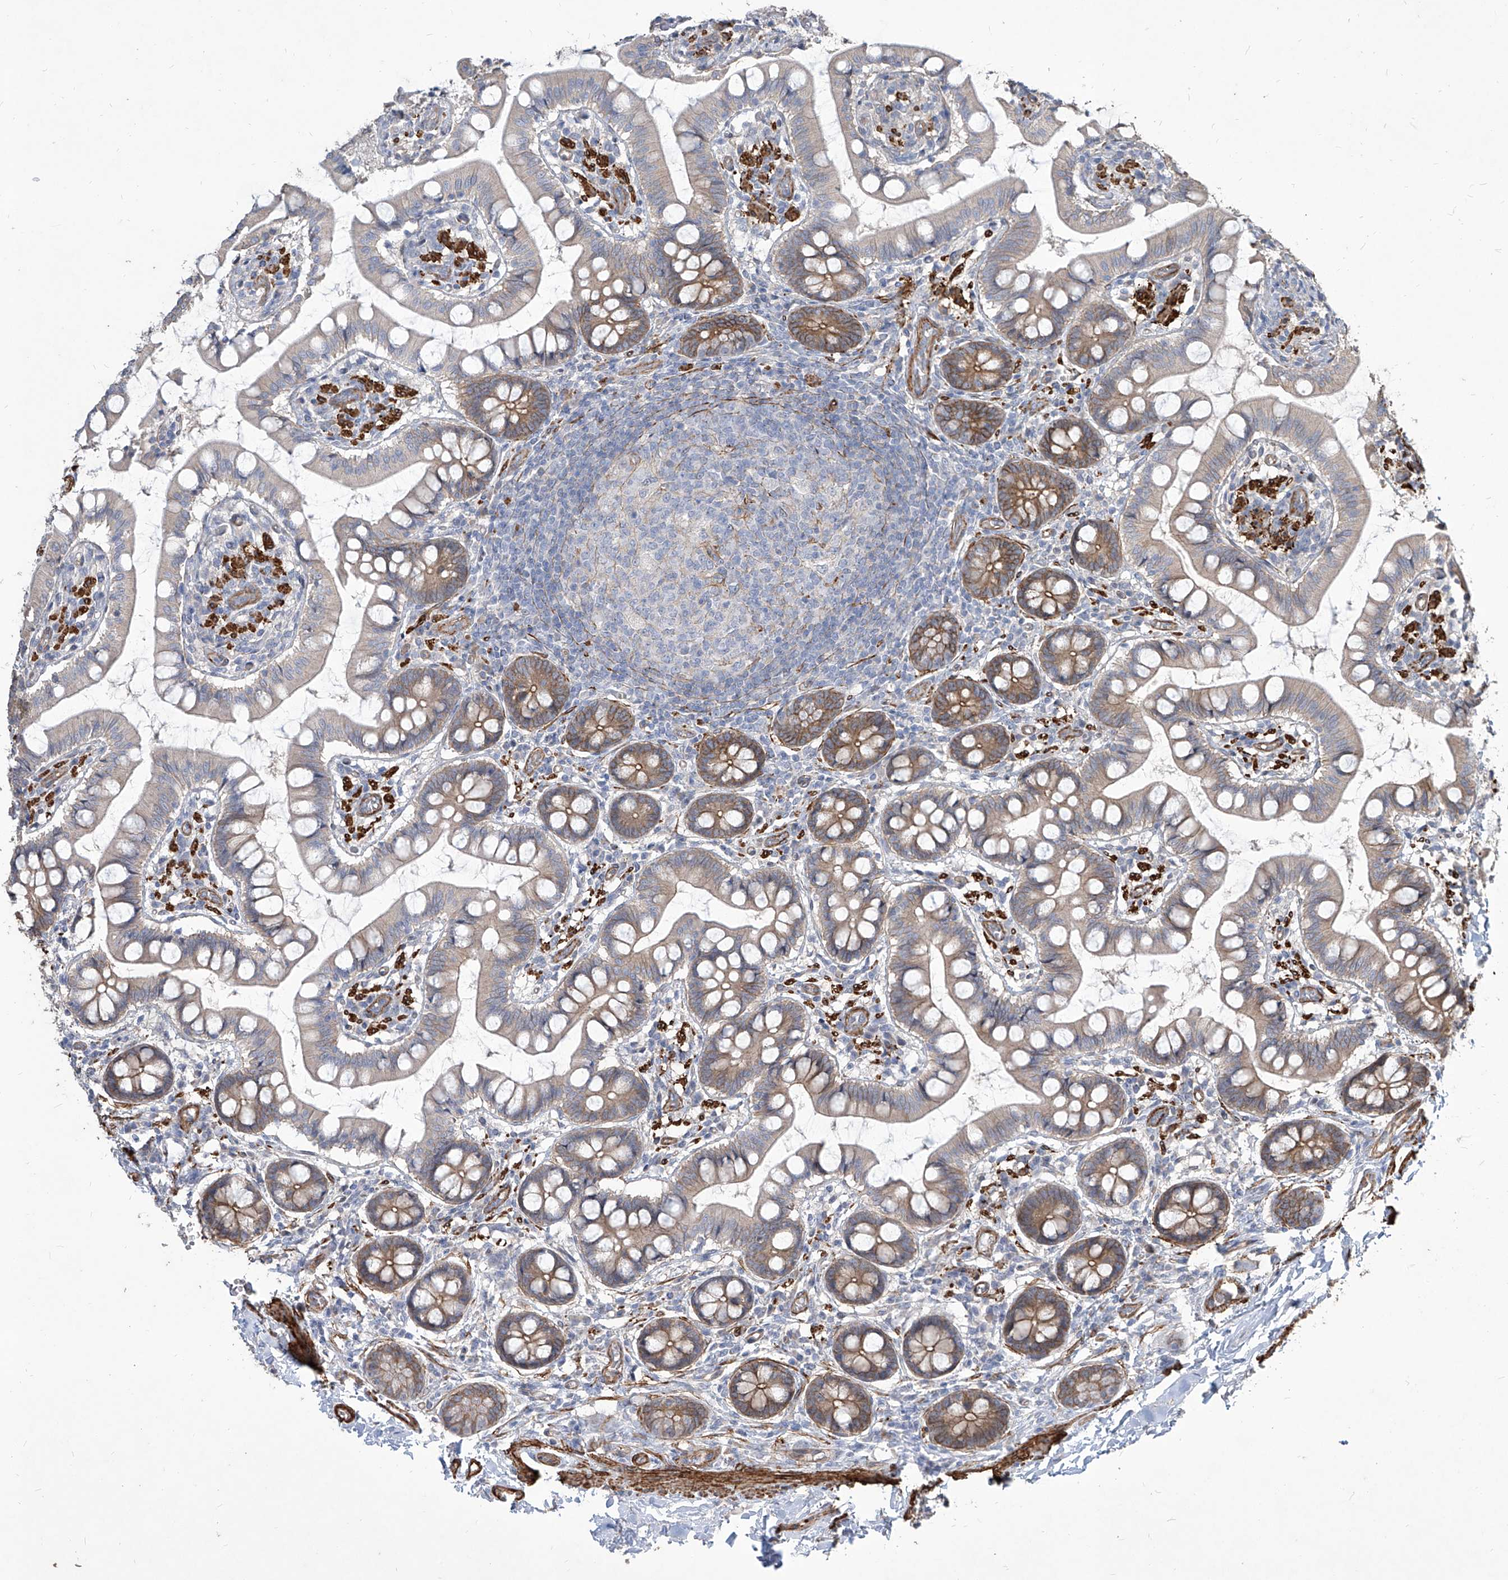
{"staining": {"intensity": "moderate", "quantity": ">75%", "location": "cytoplasmic/membranous"}, "tissue": "small intestine", "cell_type": "Glandular cells", "image_type": "normal", "snomed": [{"axis": "morphology", "description": "Normal tissue, NOS"}, {"axis": "topography", "description": "Small intestine"}], "caption": "Small intestine stained with DAB (3,3'-diaminobenzidine) immunohistochemistry reveals medium levels of moderate cytoplasmic/membranous expression in approximately >75% of glandular cells. The staining was performed using DAB to visualize the protein expression in brown, while the nuclei were stained in blue with hematoxylin (Magnification: 20x).", "gene": "FAM83B", "patient": {"sex": "male", "age": 52}}